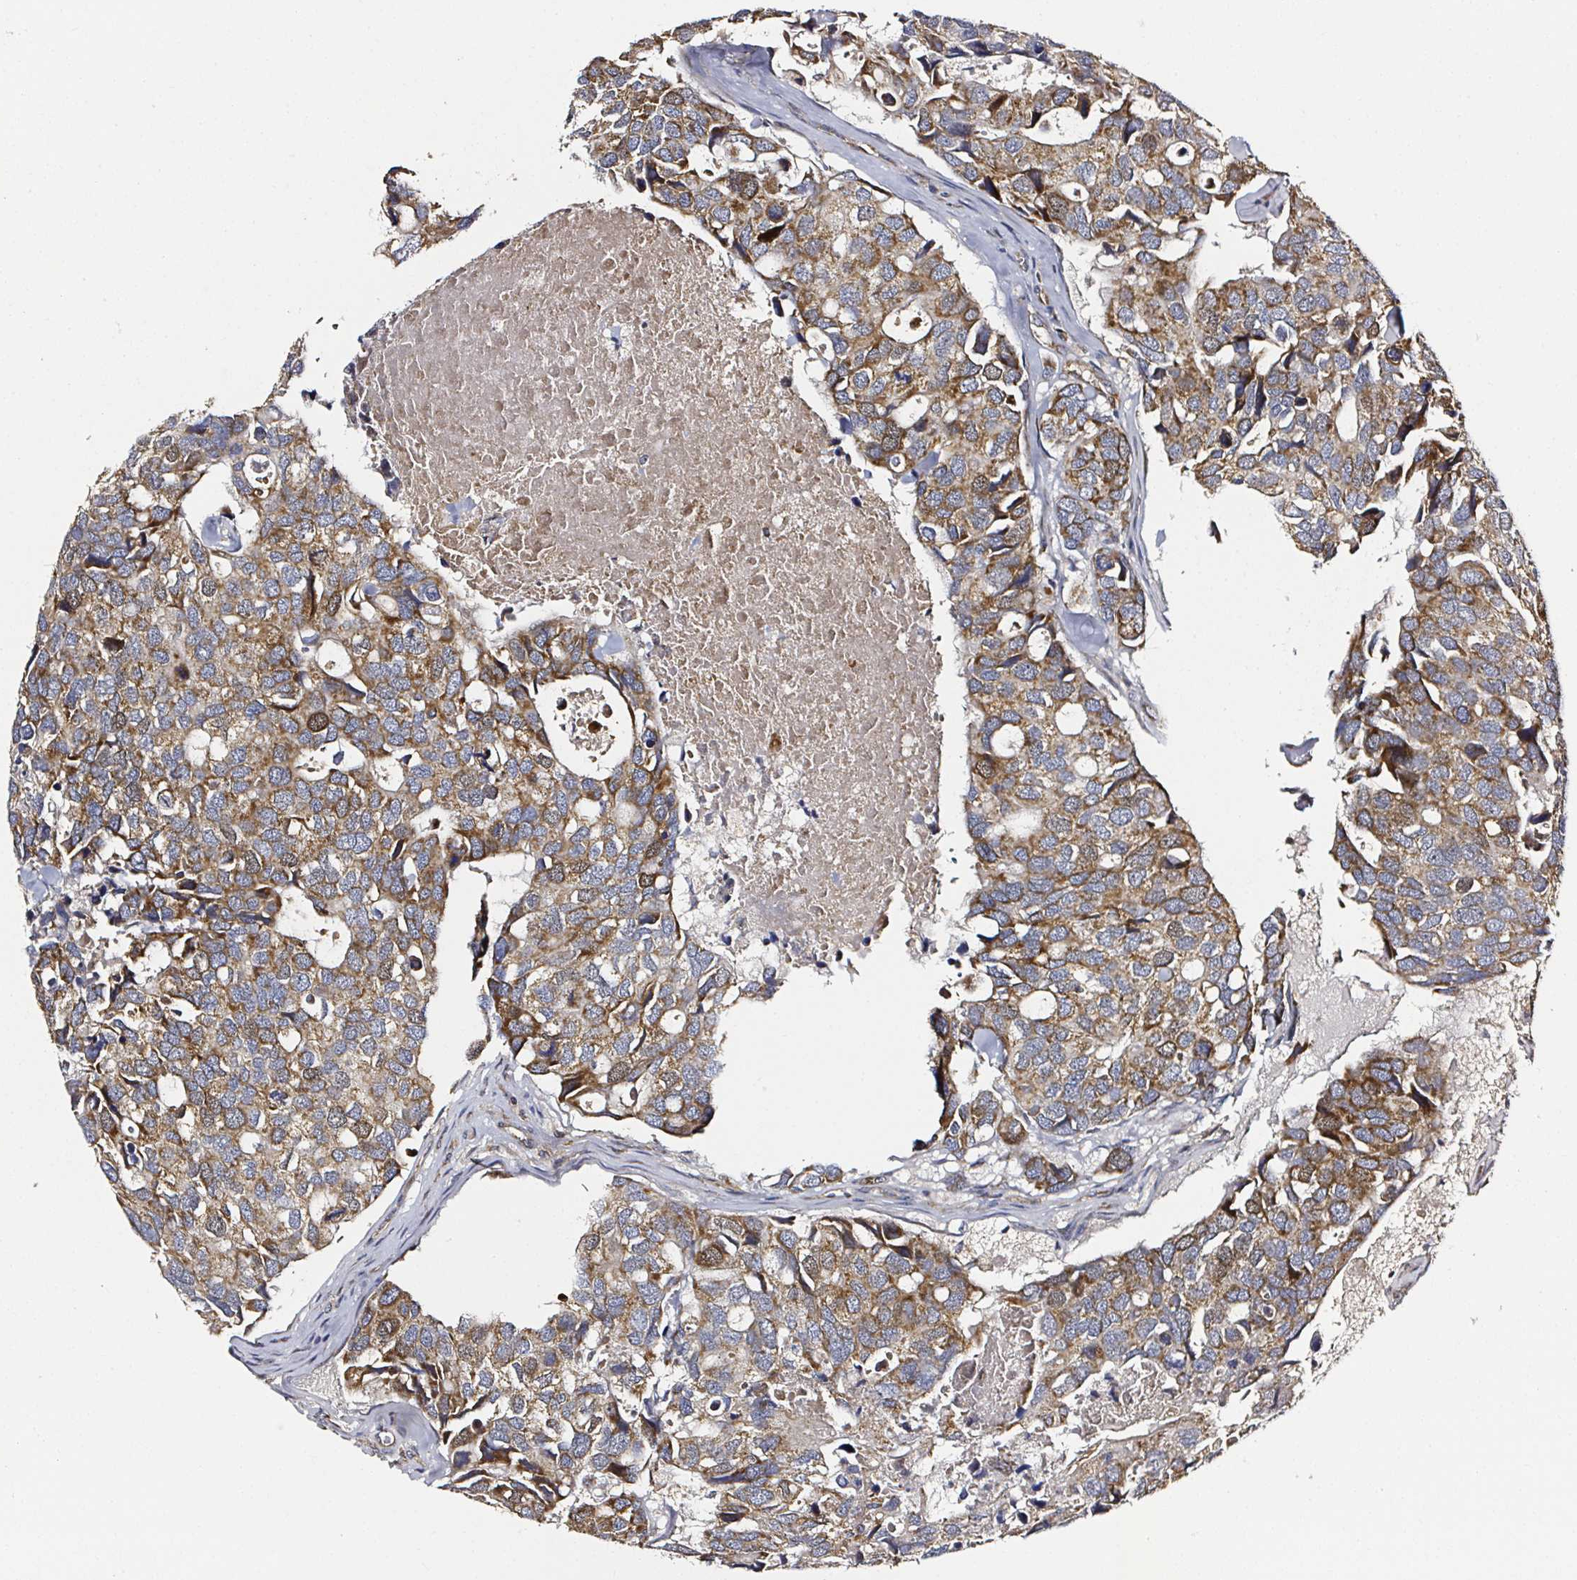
{"staining": {"intensity": "moderate", "quantity": ">75%", "location": "cytoplasmic/membranous"}, "tissue": "breast cancer", "cell_type": "Tumor cells", "image_type": "cancer", "snomed": [{"axis": "morphology", "description": "Duct carcinoma"}, {"axis": "topography", "description": "Breast"}], "caption": "Breast cancer stained with DAB IHC demonstrates medium levels of moderate cytoplasmic/membranous positivity in approximately >75% of tumor cells. Using DAB (brown) and hematoxylin (blue) stains, captured at high magnification using brightfield microscopy.", "gene": "ATAD3B", "patient": {"sex": "female", "age": 83}}